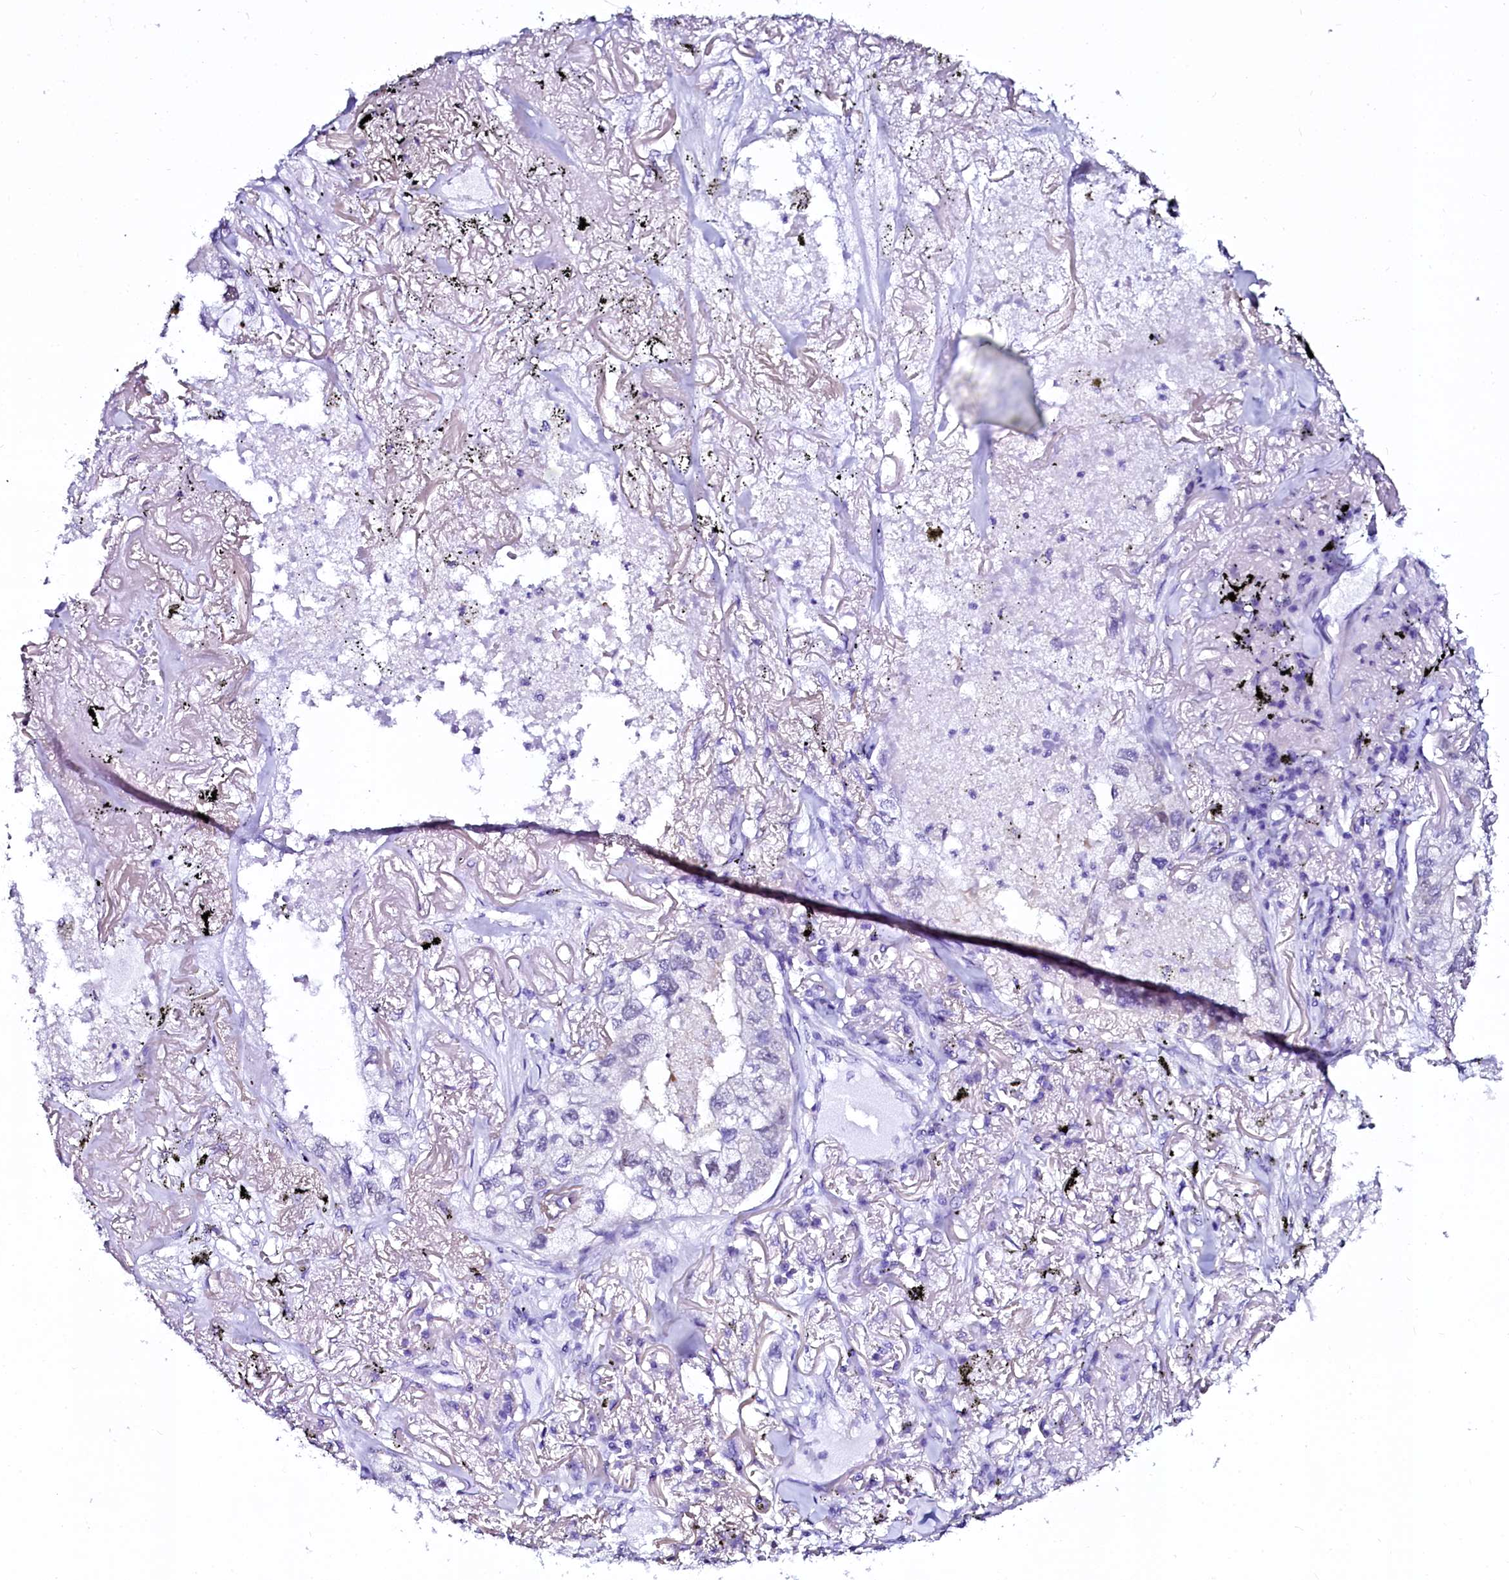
{"staining": {"intensity": "negative", "quantity": "none", "location": "none"}, "tissue": "lung cancer", "cell_type": "Tumor cells", "image_type": "cancer", "snomed": [{"axis": "morphology", "description": "Adenocarcinoma, NOS"}, {"axis": "topography", "description": "Lung"}], "caption": "Immunohistochemistry of lung cancer (adenocarcinoma) exhibits no expression in tumor cells.", "gene": "SORD", "patient": {"sex": "male", "age": 65}}